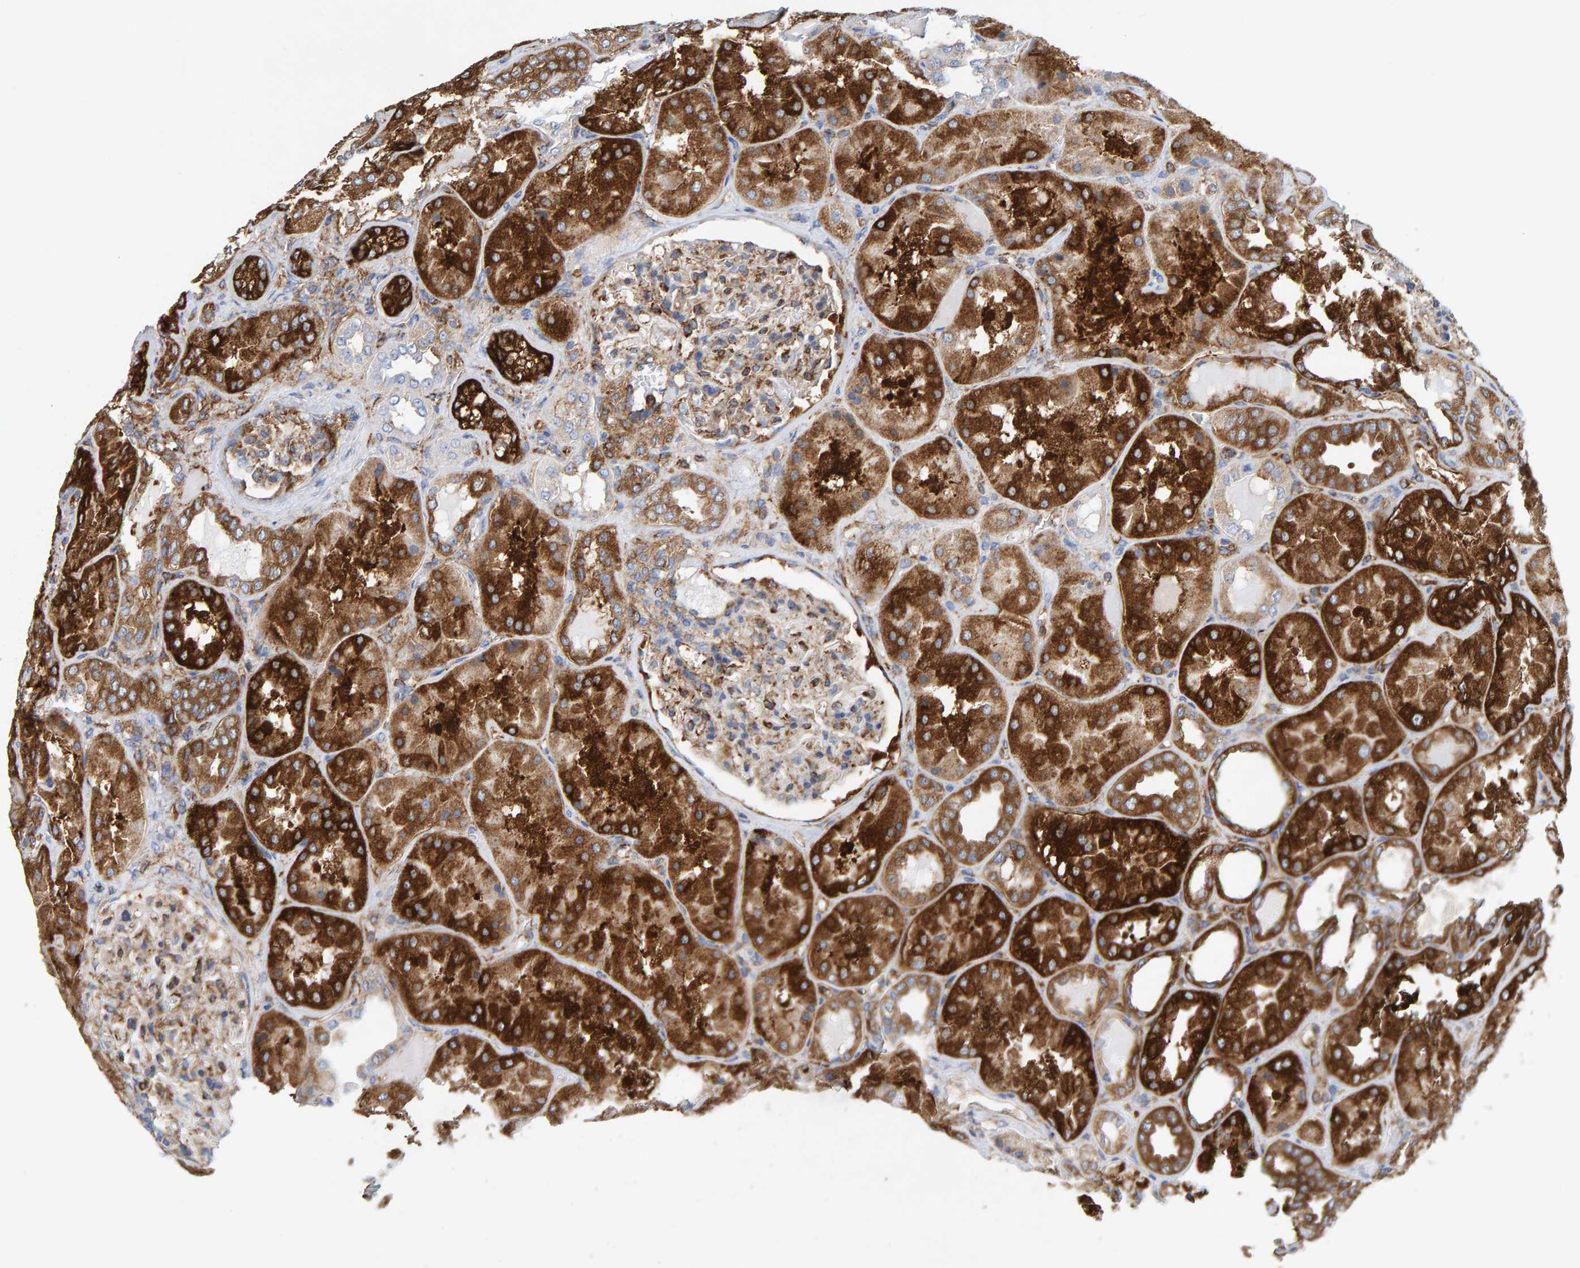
{"staining": {"intensity": "moderate", "quantity": "<25%", "location": "cytoplasmic/membranous"}, "tissue": "kidney", "cell_type": "Cells in glomeruli", "image_type": "normal", "snomed": [{"axis": "morphology", "description": "Normal tissue, NOS"}, {"axis": "topography", "description": "Kidney"}], "caption": "High-power microscopy captured an IHC image of benign kidney, revealing moderate cytoplasmic/membranous positivity in about <25% of cells in glomeruli.", "gene": "MVP", "patient": {"sex": "female", "age": 56}}